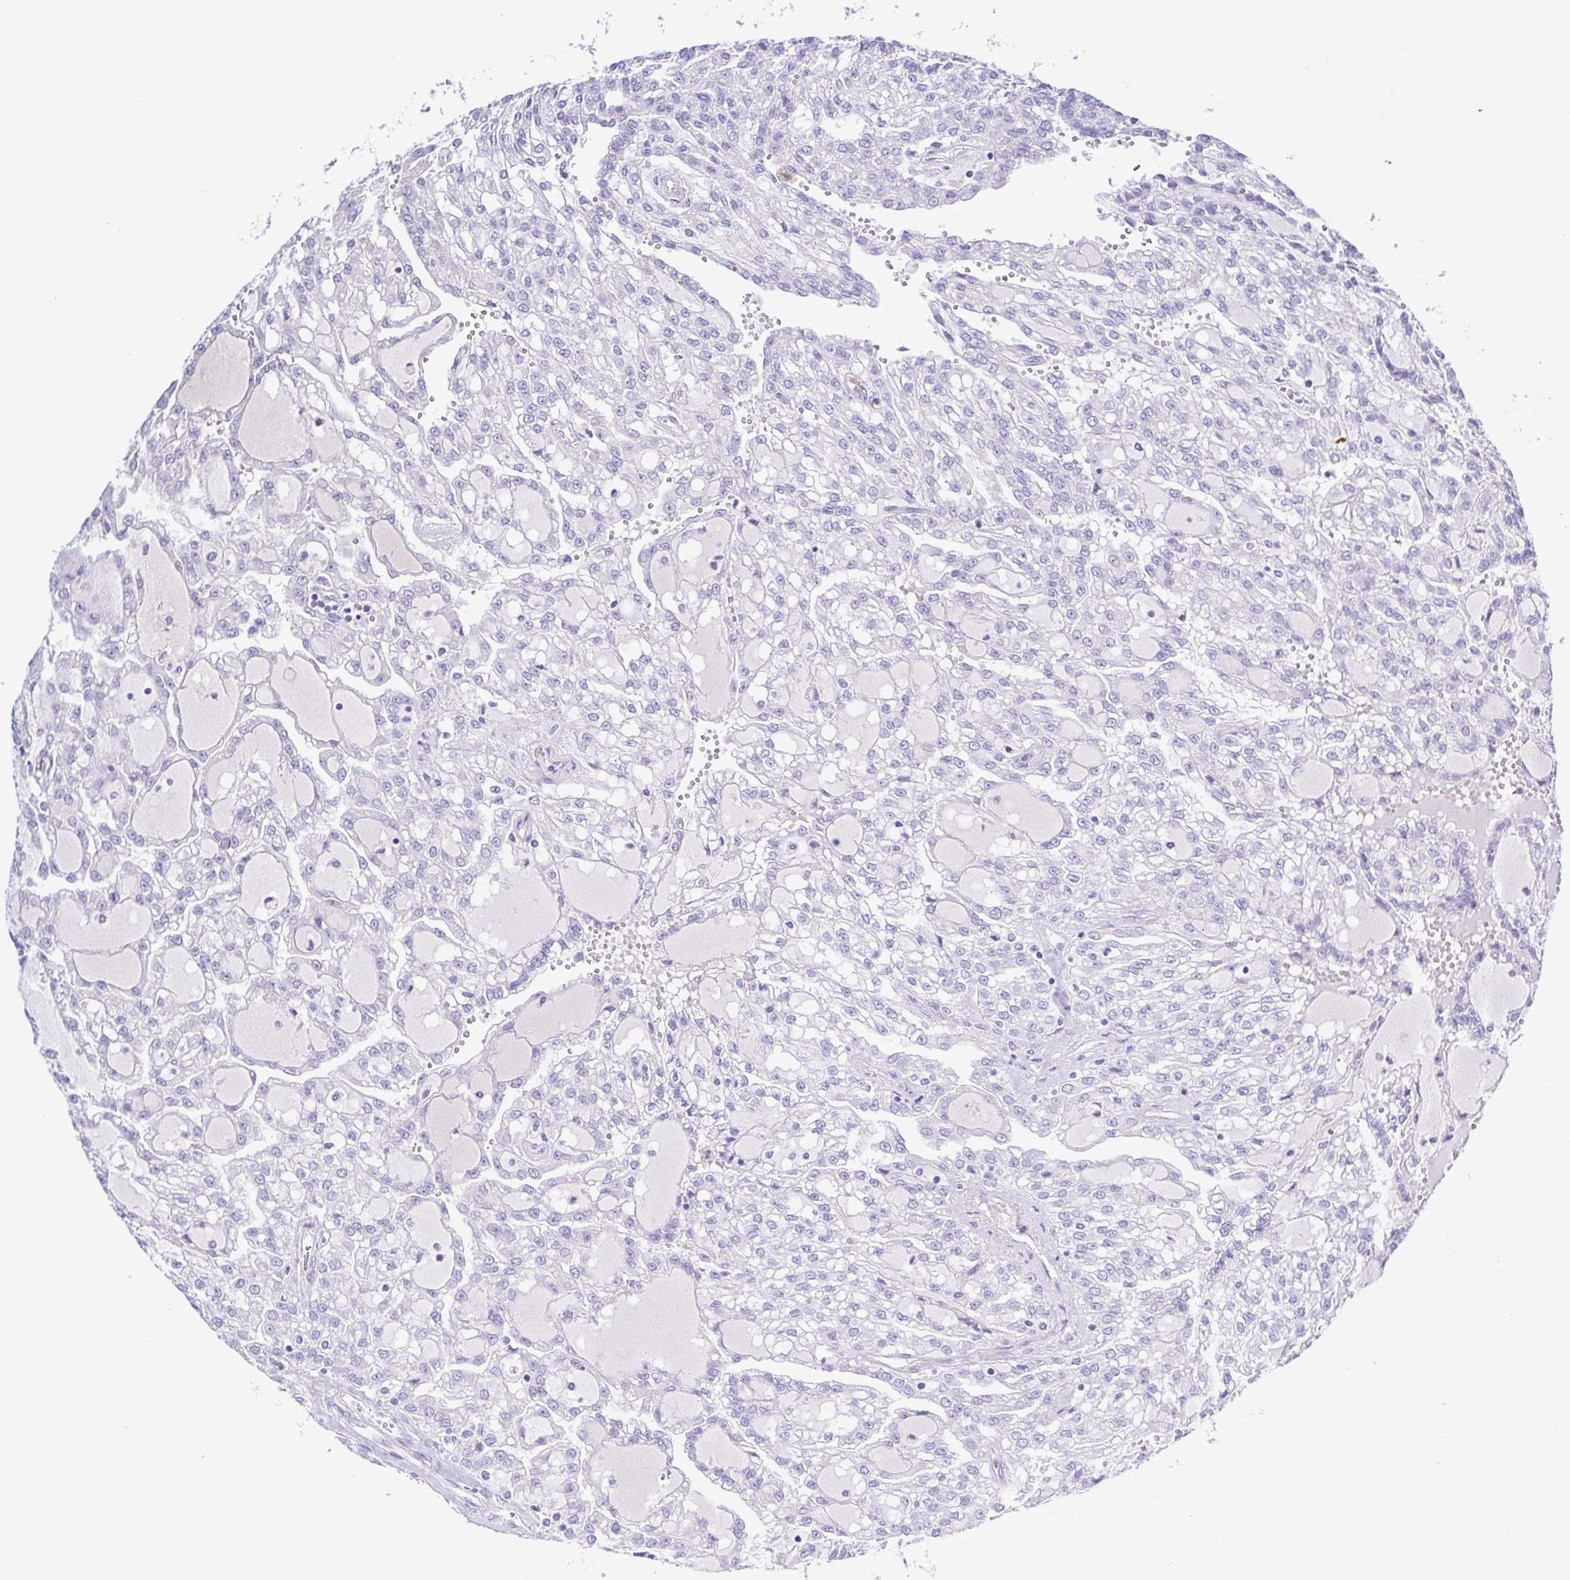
{"staining": {"intensity": "negative", "quantity": "none", "location": "none"}, "tissue": "renal cancer", "cell_type": "Tumor cells", "image_type": "cancer", "snomed": [{"axis": "morphology", "description": "Adenocarcinoma, NOS"}, {"axis": "topography", "description": "Kidney"}], "caption": "A high-resolution micrograph shows immunohistochemistry (IHC) staining of renal adenocarcinoma, which displays no significant staining in tumor cells.", "gene": "GABBR2", "patient": {"sex": "male", "age": 63}}